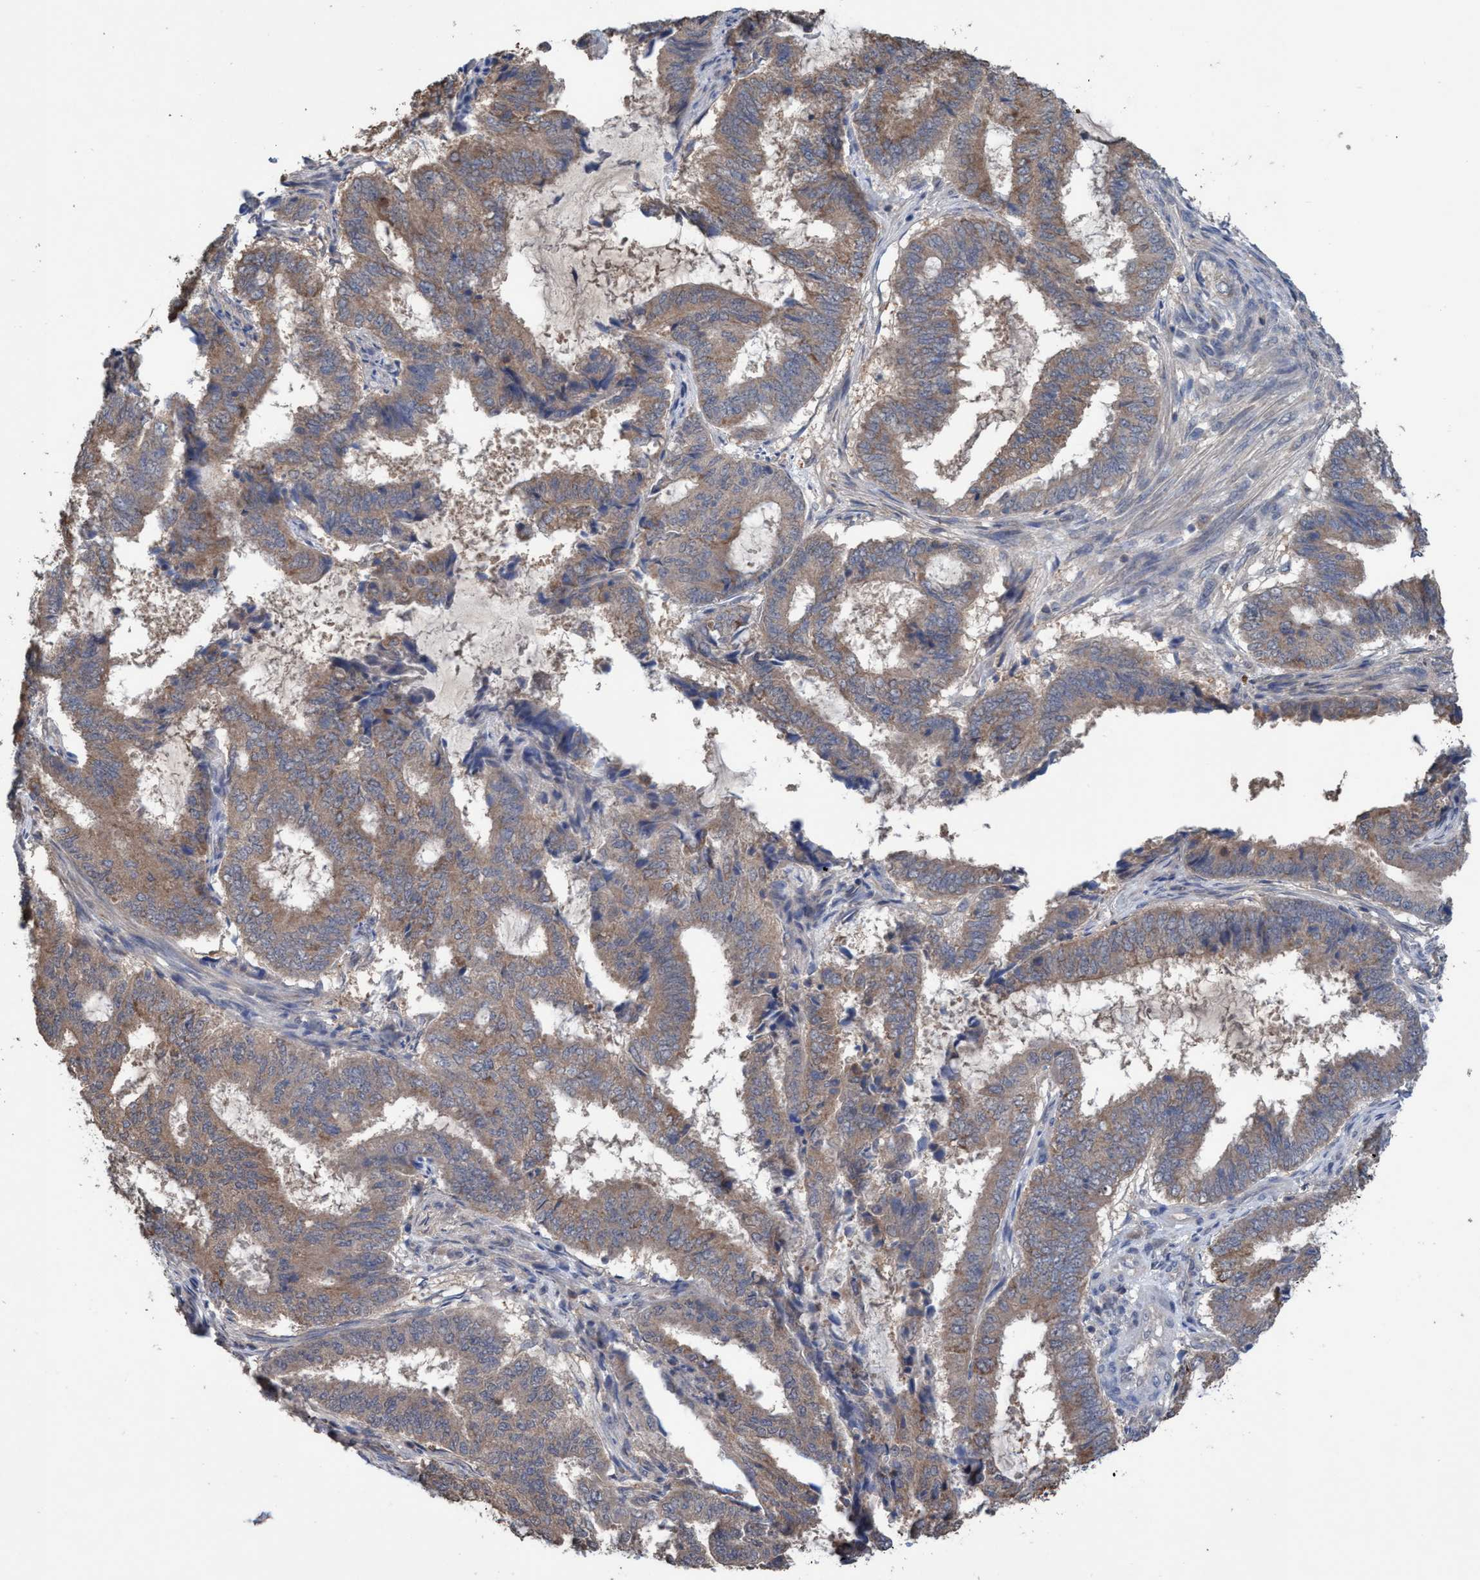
{"staining": {"intensity": "weak", "quantity": ">75%", "location": "cytoplasmic/membranous"}, "tissue": "endometrial cancer", "cell_type": "Tumor cells", "image_type": "cancer", "snomed": [{"axis": "morphology", "description": "Adenocarcinoma, NOS"}, {"axis": "topography", "description": "Endometrium"}], "caption": "Human endometrial cancer stained for a protein (brown) shows weak cytoplasmic/membranous positive positivity in approximately >75% of tumor cells.", "gene": "GLOD4", "patient": {"sex": "female", "age": 51}}